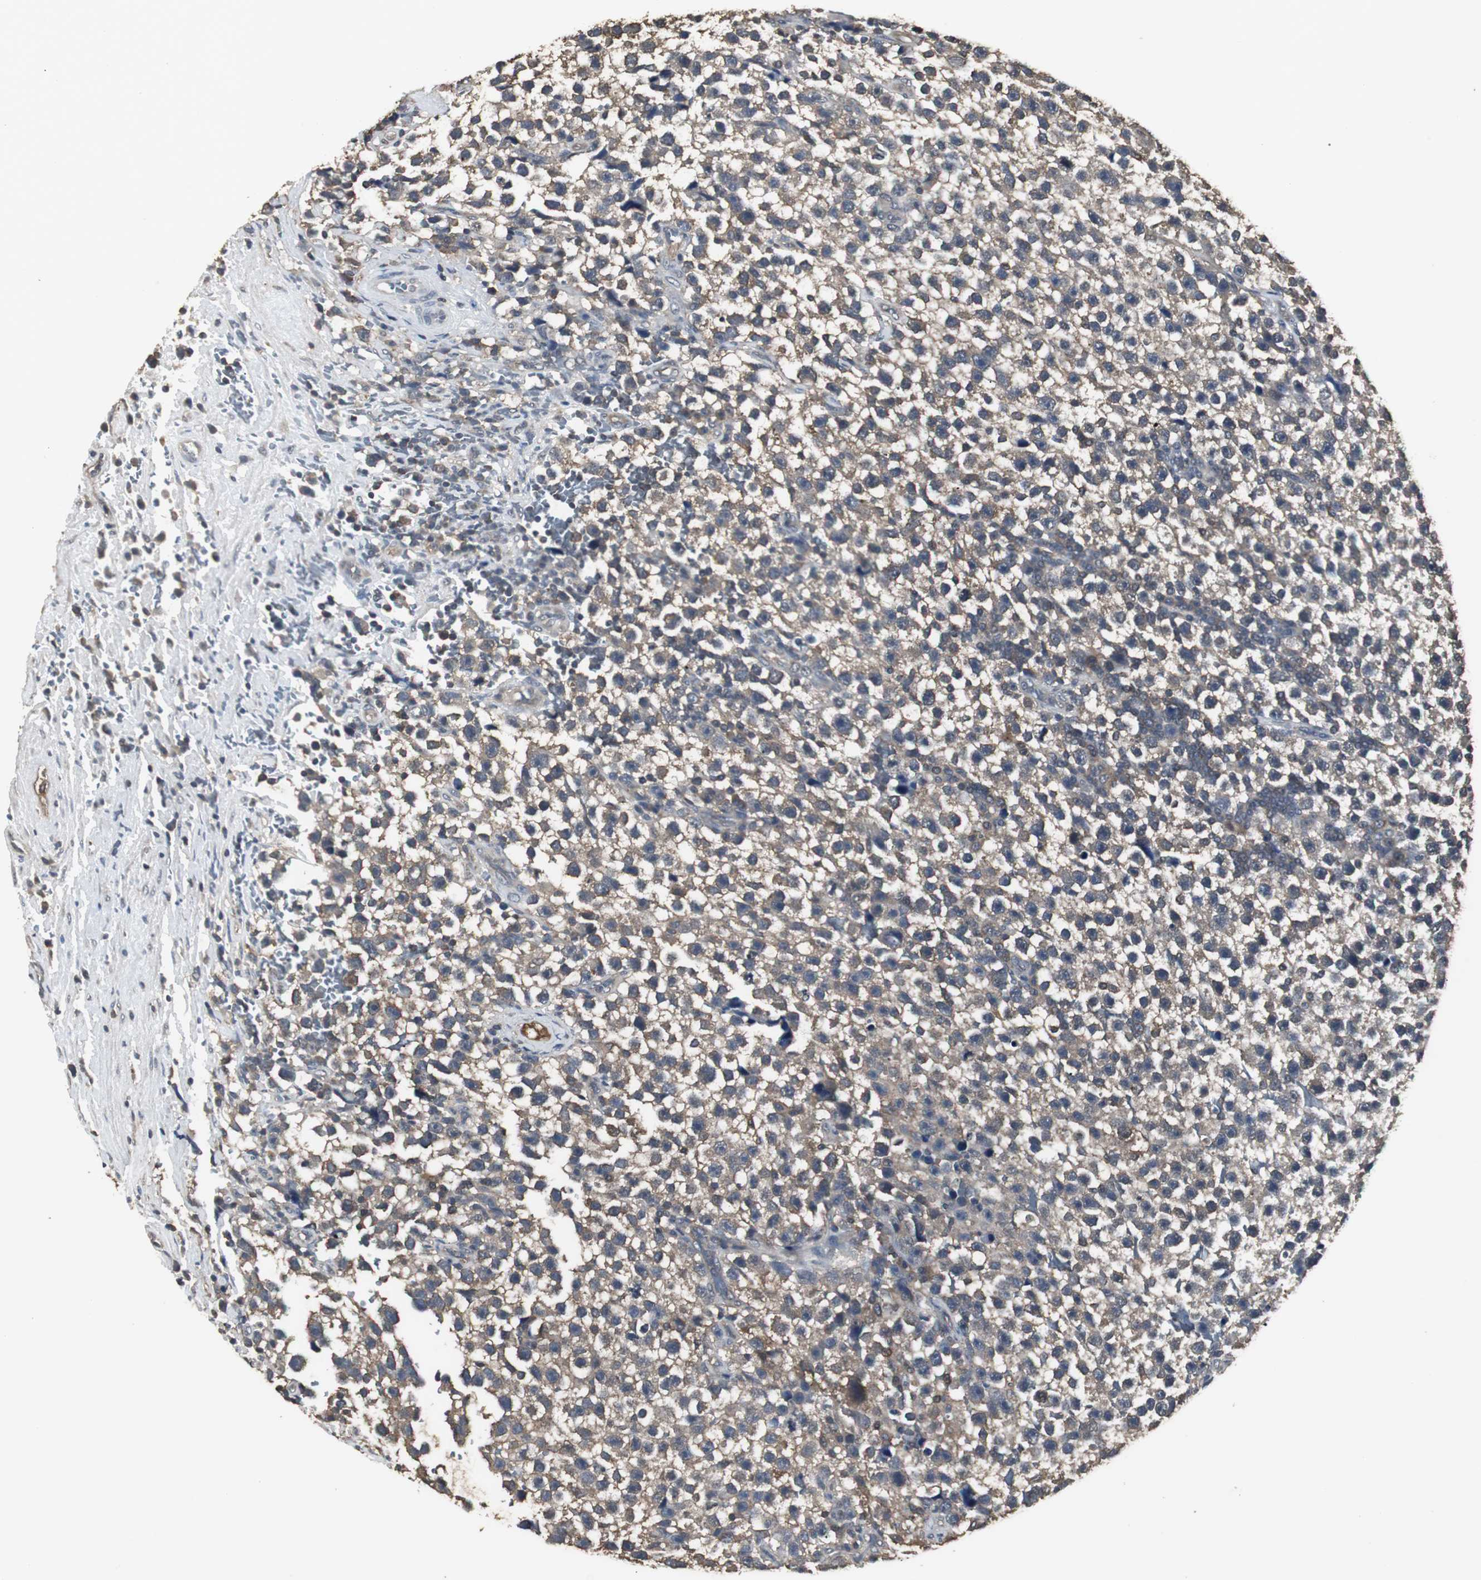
{"staining": {"intensity": "weak", "quantity": ">75%", "location": "cytoplasmic/membranous"}, "tissue": "testis cancer", "cell_type": "Tumor cells", "image_type": "cancer", "snomed": [{"axis": "morphology", "description": "Seminoma, NOS"}, {"axis": "topography", "description": "Testis"}], "caption": "High-power microscopy captured an immunohistochemistry (IHC) photomicrograph of testis seminoma, revealing weak cytoplasmic/membranous staining in approximately >75% of tumor cells.", "gene": "HPRT1", "patient": {"sex": "male", "age": 33}}